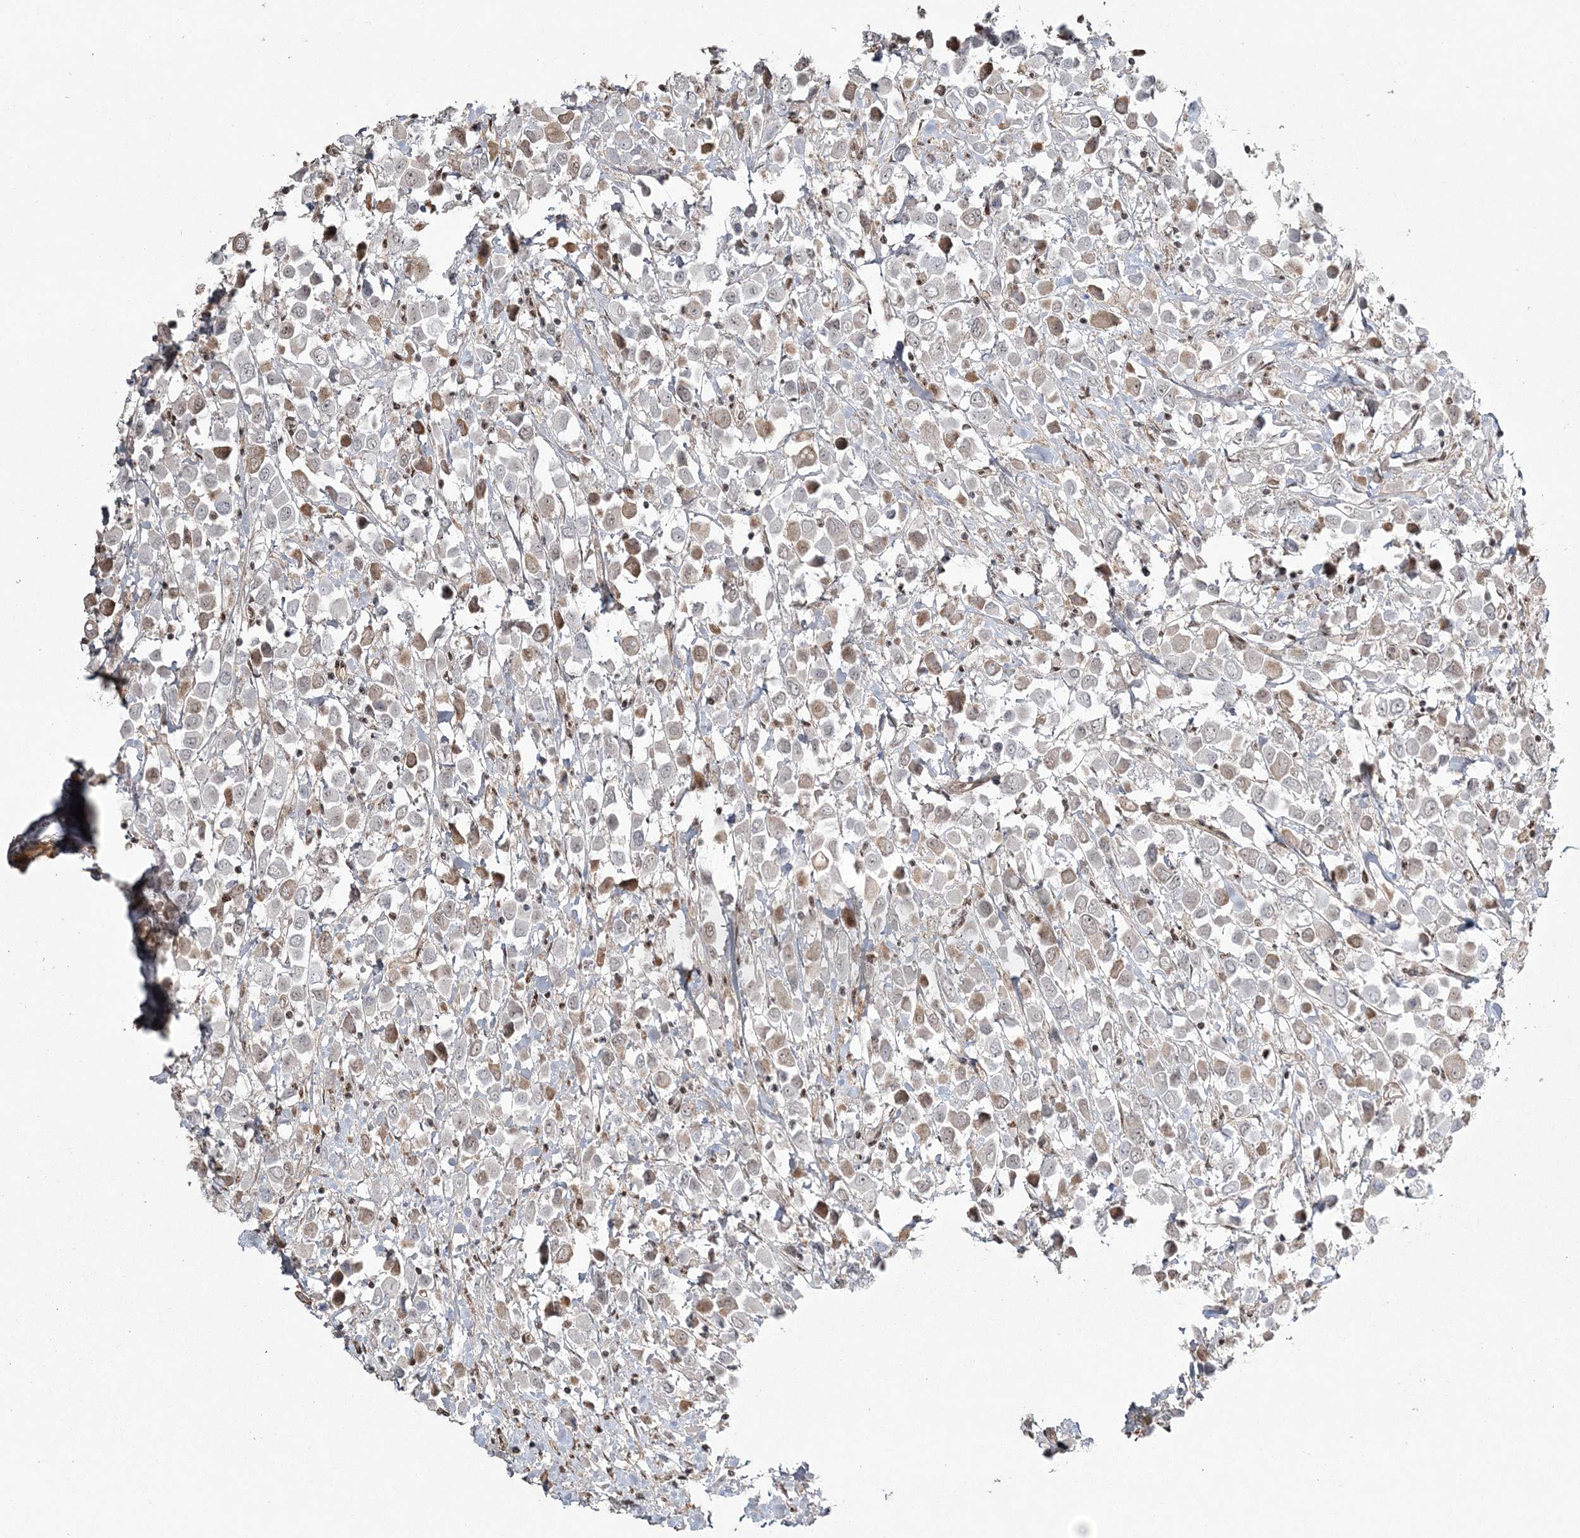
{"staining": {"intensity": "weak", "quantity": "<25%", "location": "cytoplasmic/membranous,nuclear"}, "tissue": "breast cancer", "cell_type": "Tumor cells", "image_type": "cancer", "snomed": [{"axis": "morphology", "description": "Duct carcinoma"}, {"axis": "topography", "description": "Breast"}], "caption": "DAB (3,3'-diaminobenzidine) immunohistochemical staining of human breast infiltrating ductal carcinoma demonstrates no significant expression in tumor cells. Nuclei are stained in blue.", "gene": "RBM17", "patient": {"sex": "female", "age": 61}}